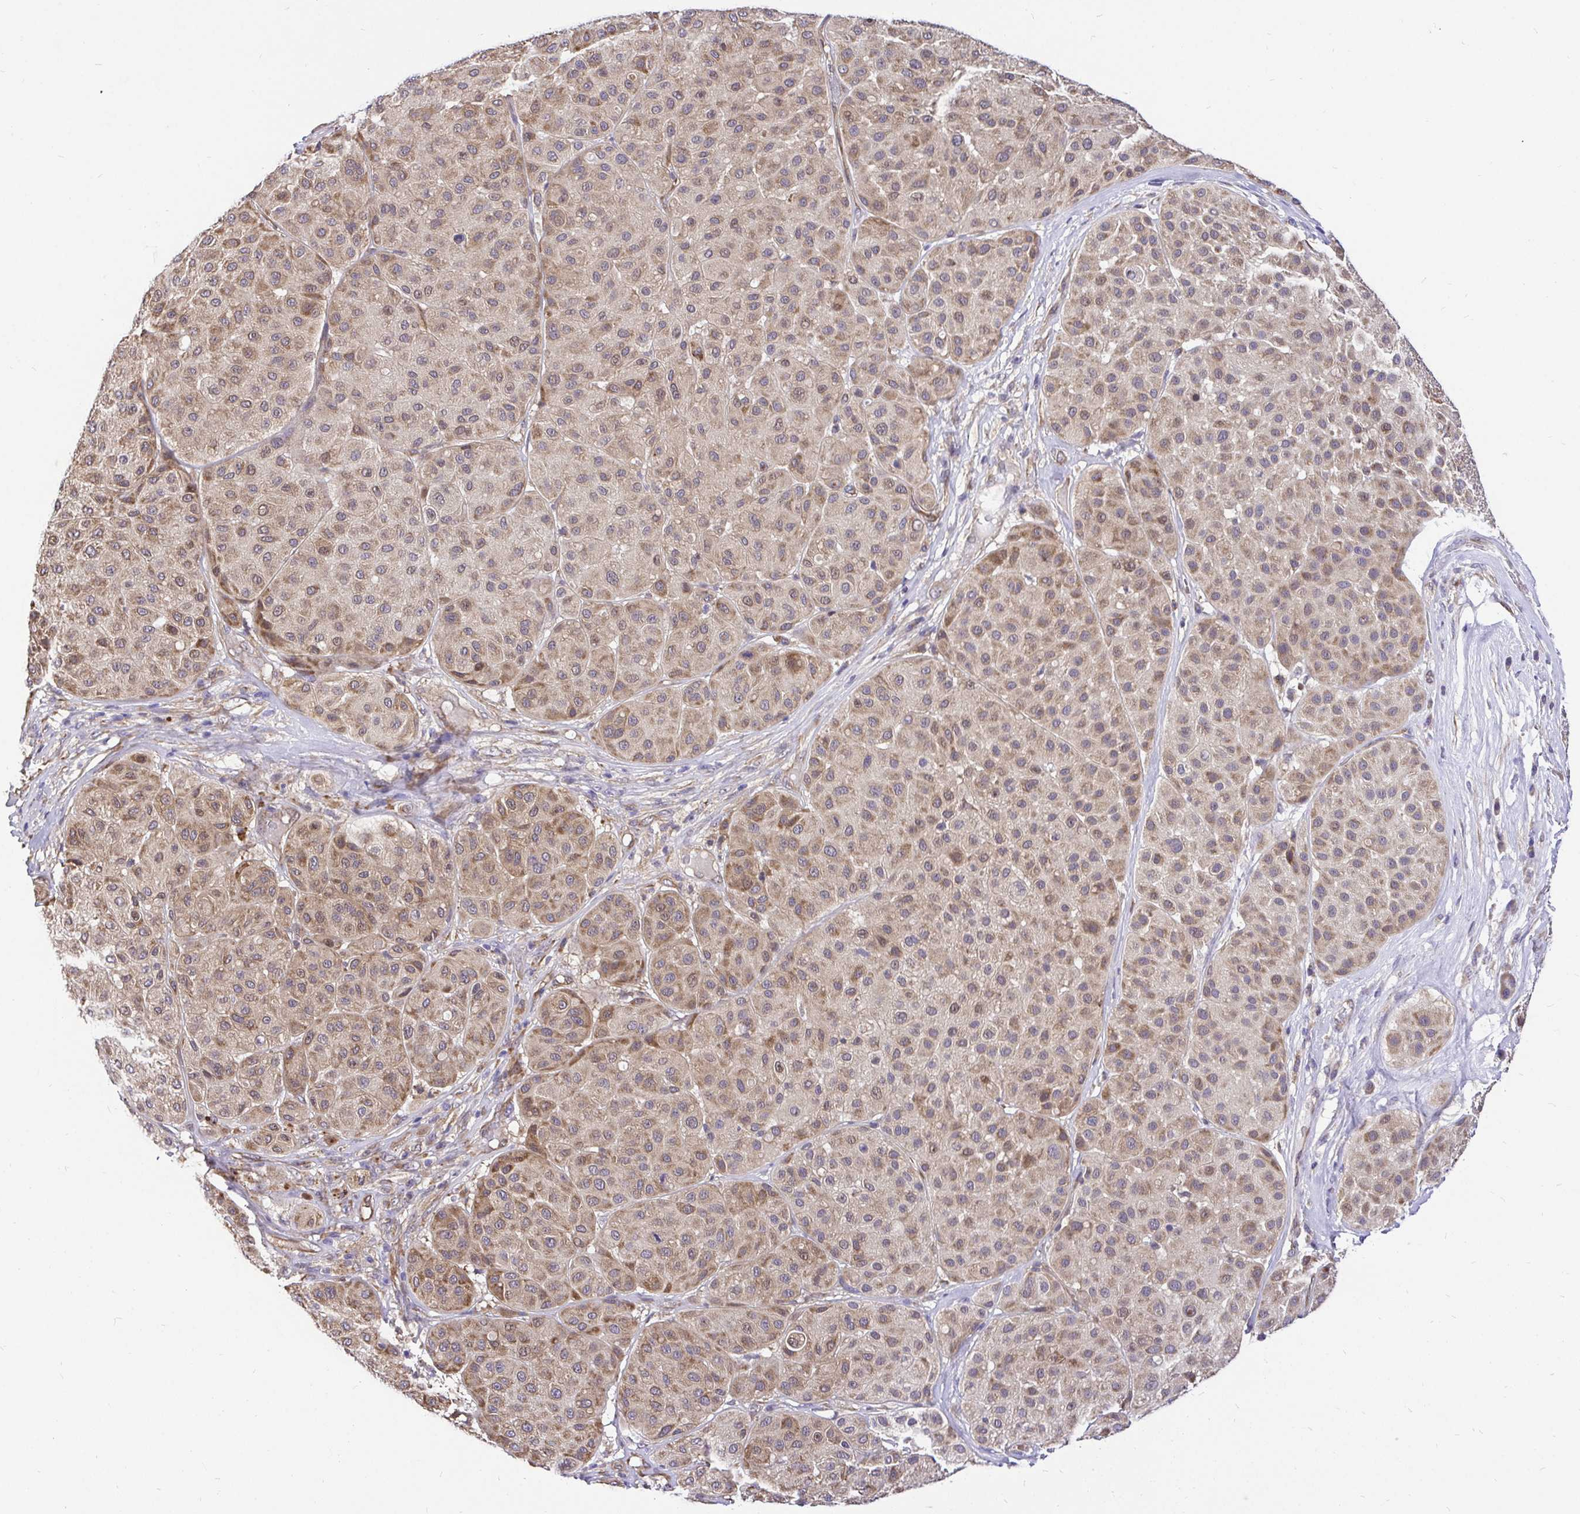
{"staining": {"intensity": "weak", "quantity": ">75%", "location": "cytoplasmic/membranous"}, "tissue": "melanoma", "cell_type": "Tumor cells", "image_type": "cancer", "snomed": [{"axis": "morphology", "description": "Malignant melanoma, Metastatic site"}, {"axis": "topography", "description": "Smooth muscle"}], "caption": "Immunohistochemistry (IHC) image of neoplastic tissue: malignant melanoma (metastatic site) stained using immunohistochemistry (IHC) demonstrates low levels of weak protein expression localized specifically in the cytoplasmic/membranous of tumor cells, appearing as a cytoplasmic/membranous brown color.", "gene": "CCDC122", "patient": {"sex": "male", "age": 41}}